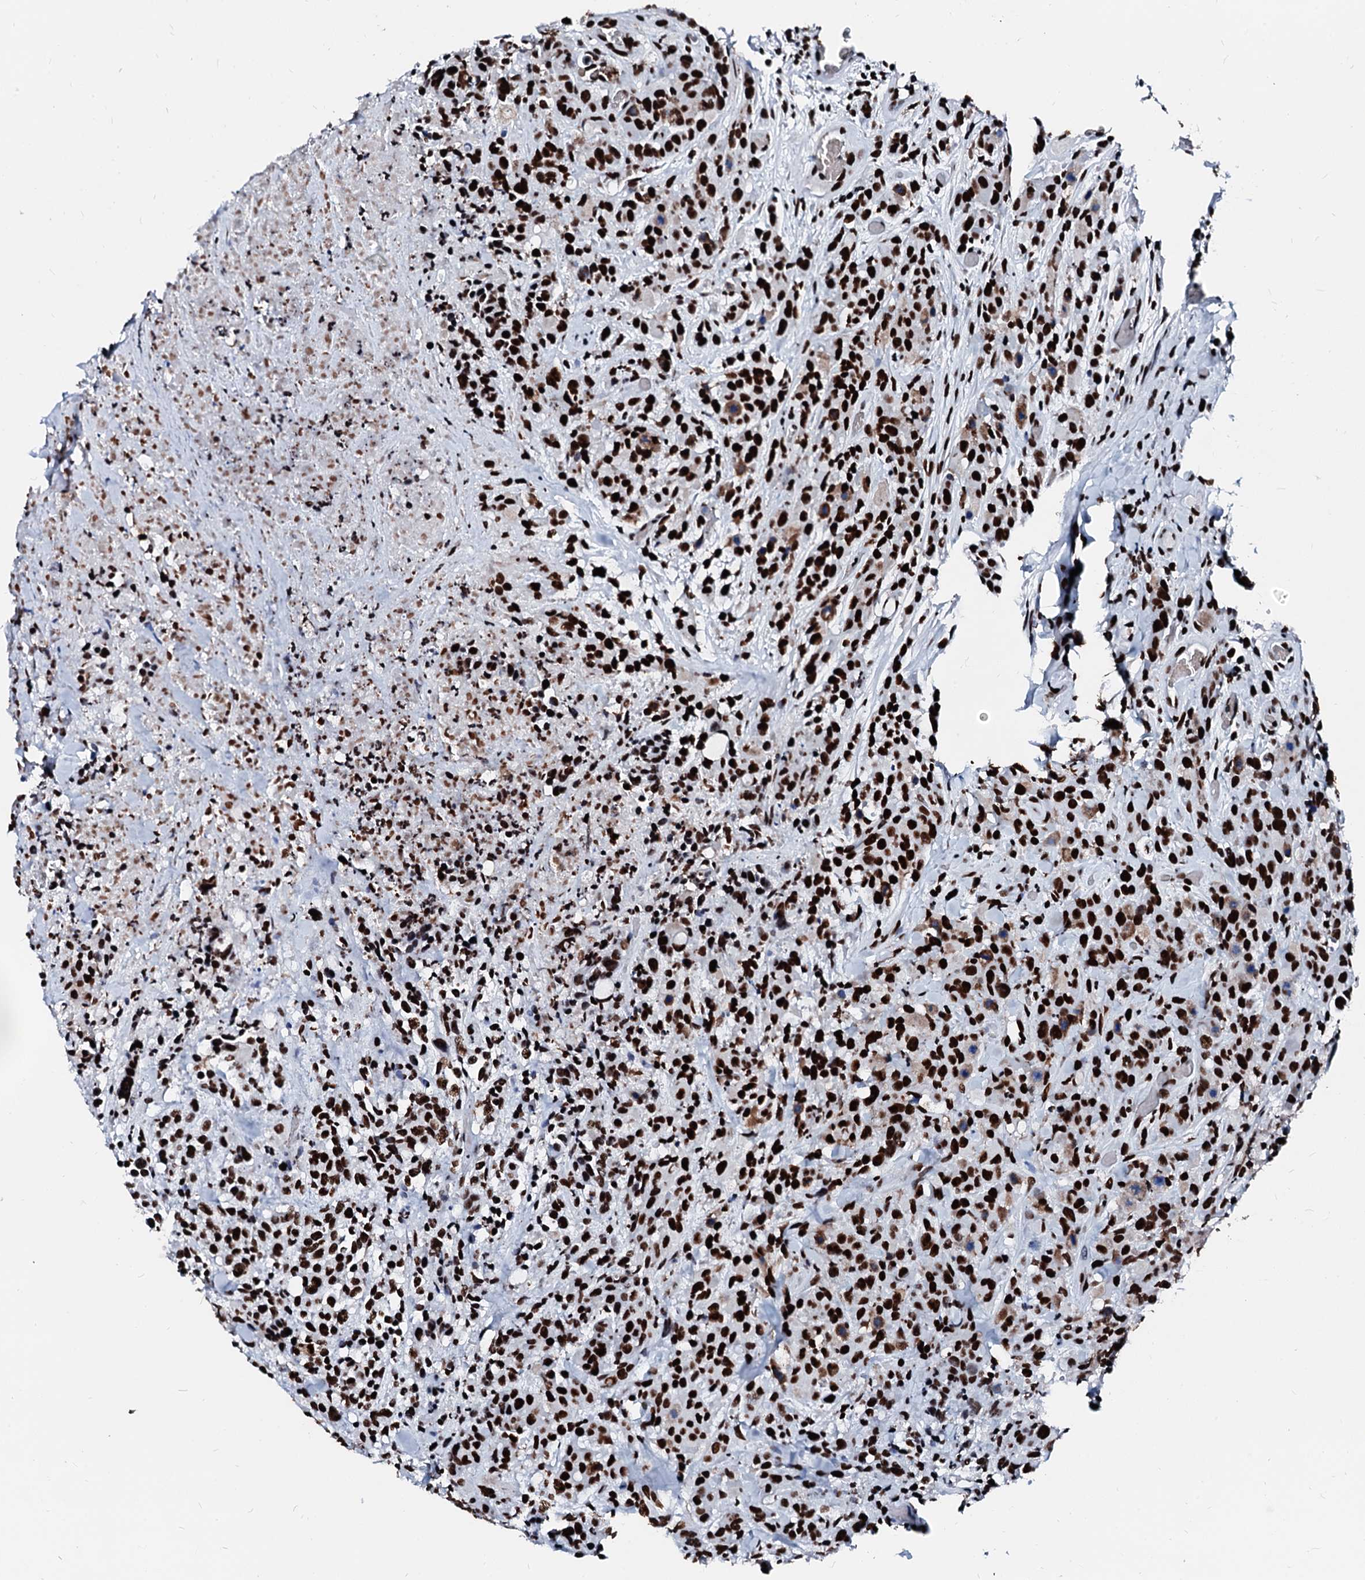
{"staining": {"intensity": "strong", "quantity": ">75%", "location": "nuclear"}, "tissue": "colorectal cancer", "cell_type": "Tumor cells", "image_type": "cancer", "snomed": [{"axis": "morphology", "description": "Adenocarcinoma, NOS"}, {"axis": "topography", "description": "Colon"}], "caption": "A high amount of strong nuclear positivity is present in approximately >75% of tumor cells in colorectal cancer tissue.", "gene": "RALY", "patient": {"sex": "male", "age": 62}}